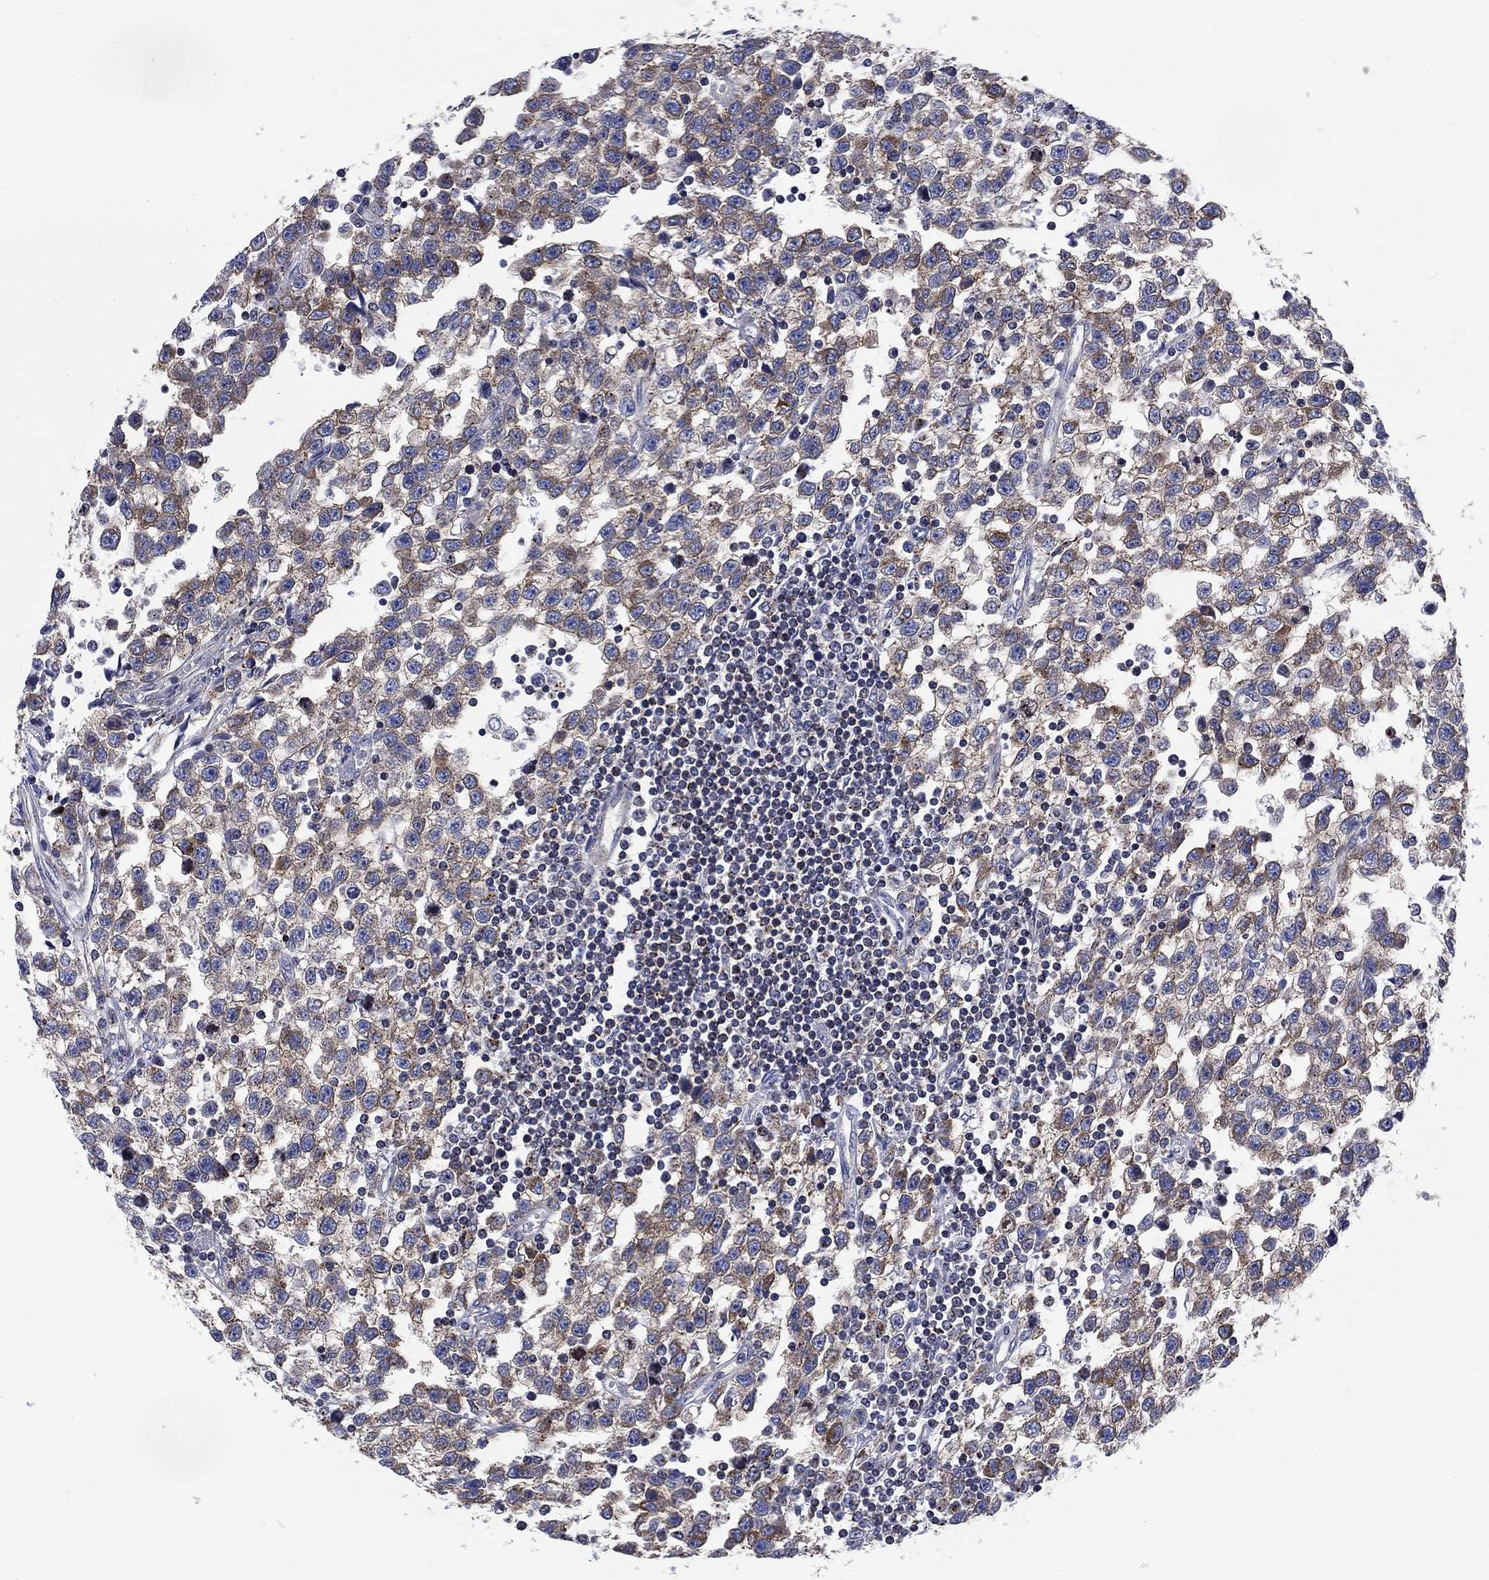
{"staining": {"intensity": "moderate", "quantity": "25%-75%", "location": "cytoplasmic/membranous"}, "tissue": "testis cancer", "cell_type": "Tumor cells", "image_type": "cancer", "snomed": [{"axis": "morphology", "description": "Seminoma, NOS"}, {"axis": "topography", "description": "Testis"}], "caption": "This is a photomicrograph of IHC staining of seminoma (testis), which shows moderate positivity in the cytoplasmic/membranous of tumor cells.", "gene": "NACAD", "patient": {"sex": "male", "age": 34}}